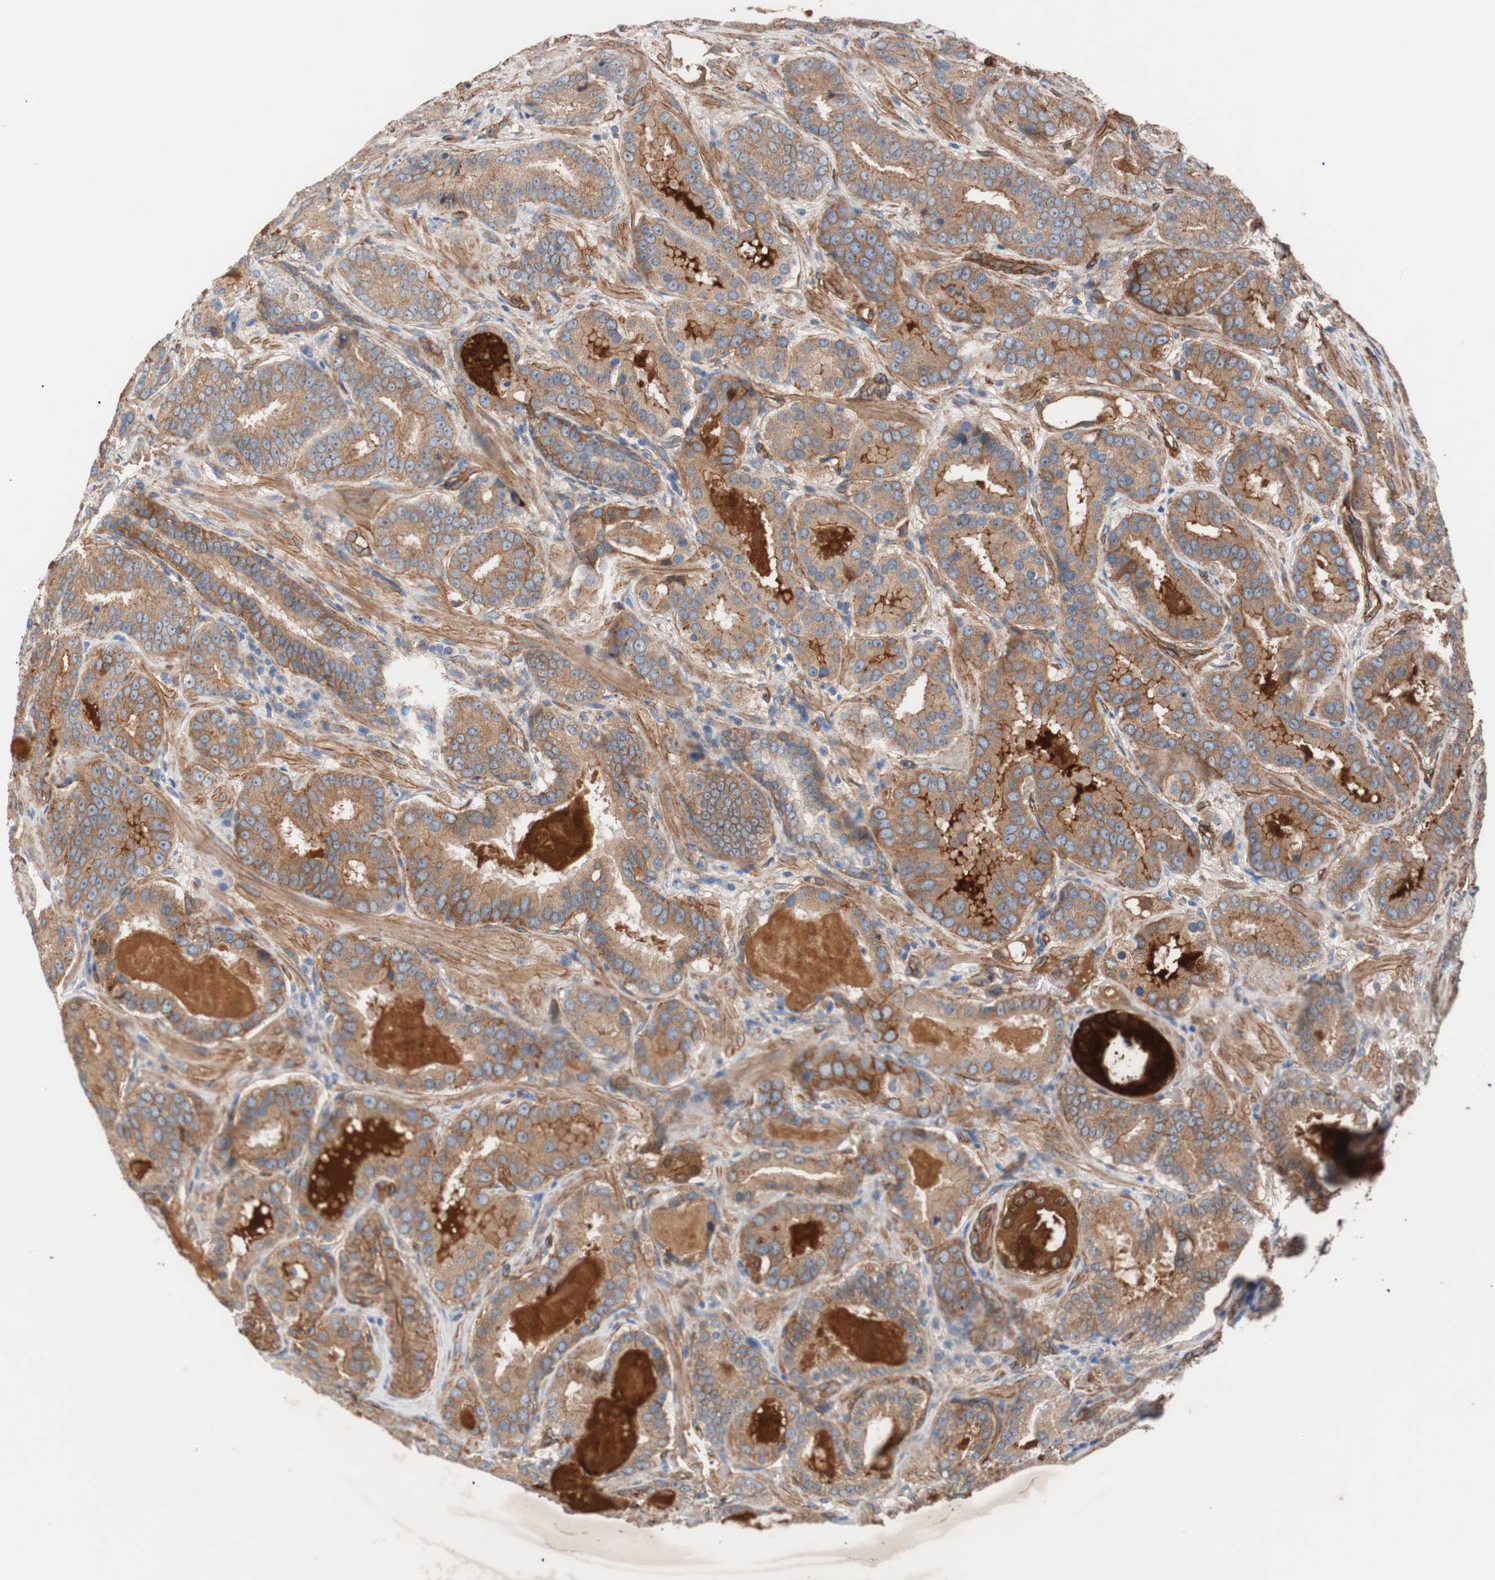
{"staining": {"intensity": "moderate", "quantity": ">75%", "location": "cytoplasmic/membranous"}, "tissue": "prostate cancer", "cell_type": "Tumor cells", "image_type": "cancer", "snomed": [{"axis": "morphology", "description": "Adenocarcinoma, Low grade"}, {"axis": "topography", "description": "Prostate"}], "caption": "The micrograph displays immunohistochemical staining of prostate cancer. There is moderate cytoplasmic/membranous expression is appreciated in about >75% of tumor cells.", "gene": "SPINT1", "patient": {"sex": "male", "age": 59}}